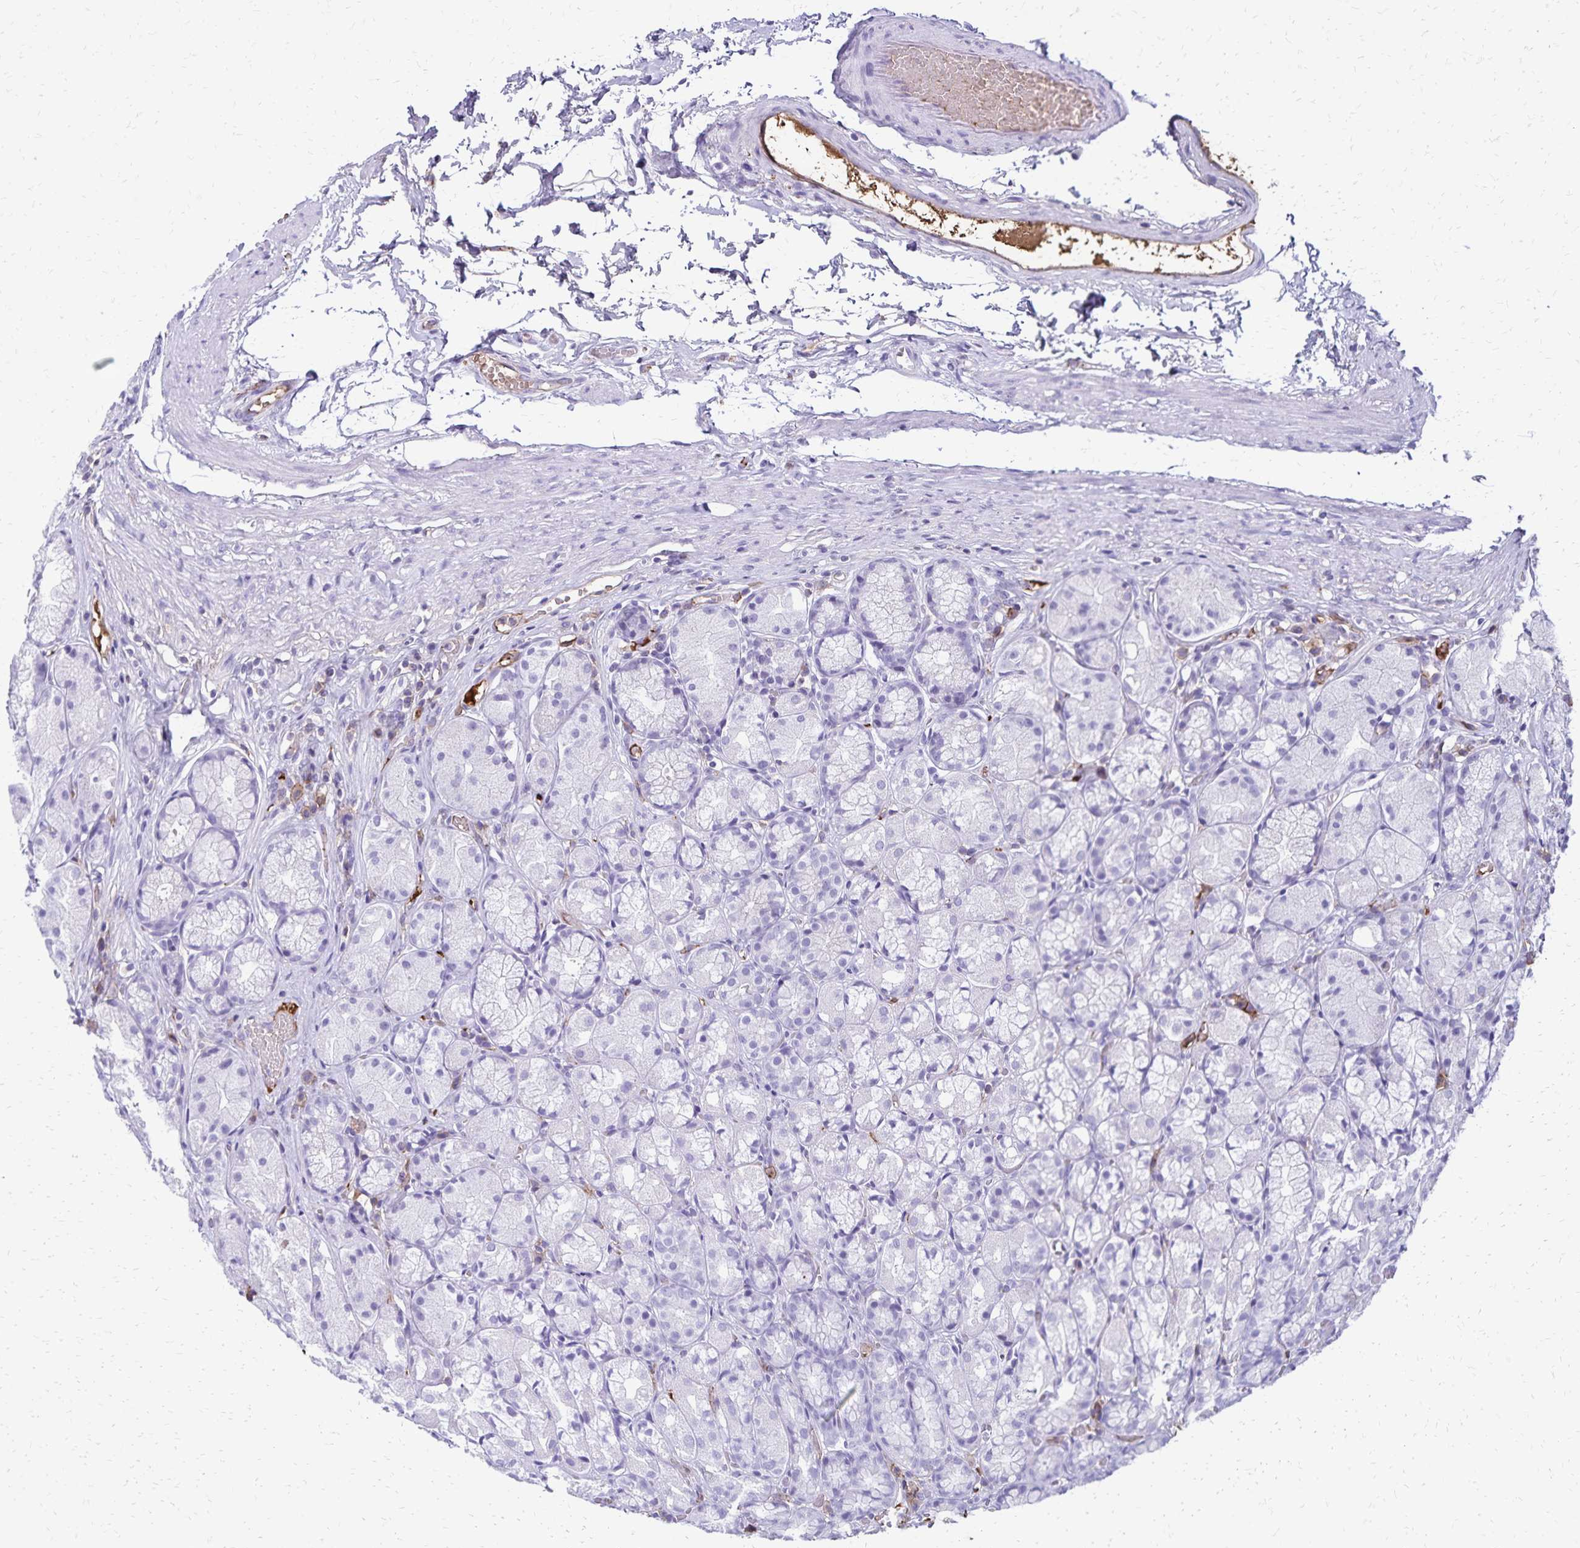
{"staining": {"intensity": "negative", "quantity": "none", "location": "none"}, "tissue": "stomach", "cell_type": "Glandular cells", "image_type": "normal", "snomed": [{"axis": "morphology", "description": "Normal tissue, NOS"}, {"axis": "topography", "description": "Stomach"}], "caption": "This is an immunohistochemistry micrograph of unremarkable human stomach. There is no expression in glandular cells.", "gene": "CD27", "patient": {"sex": "male", "age": 70}}